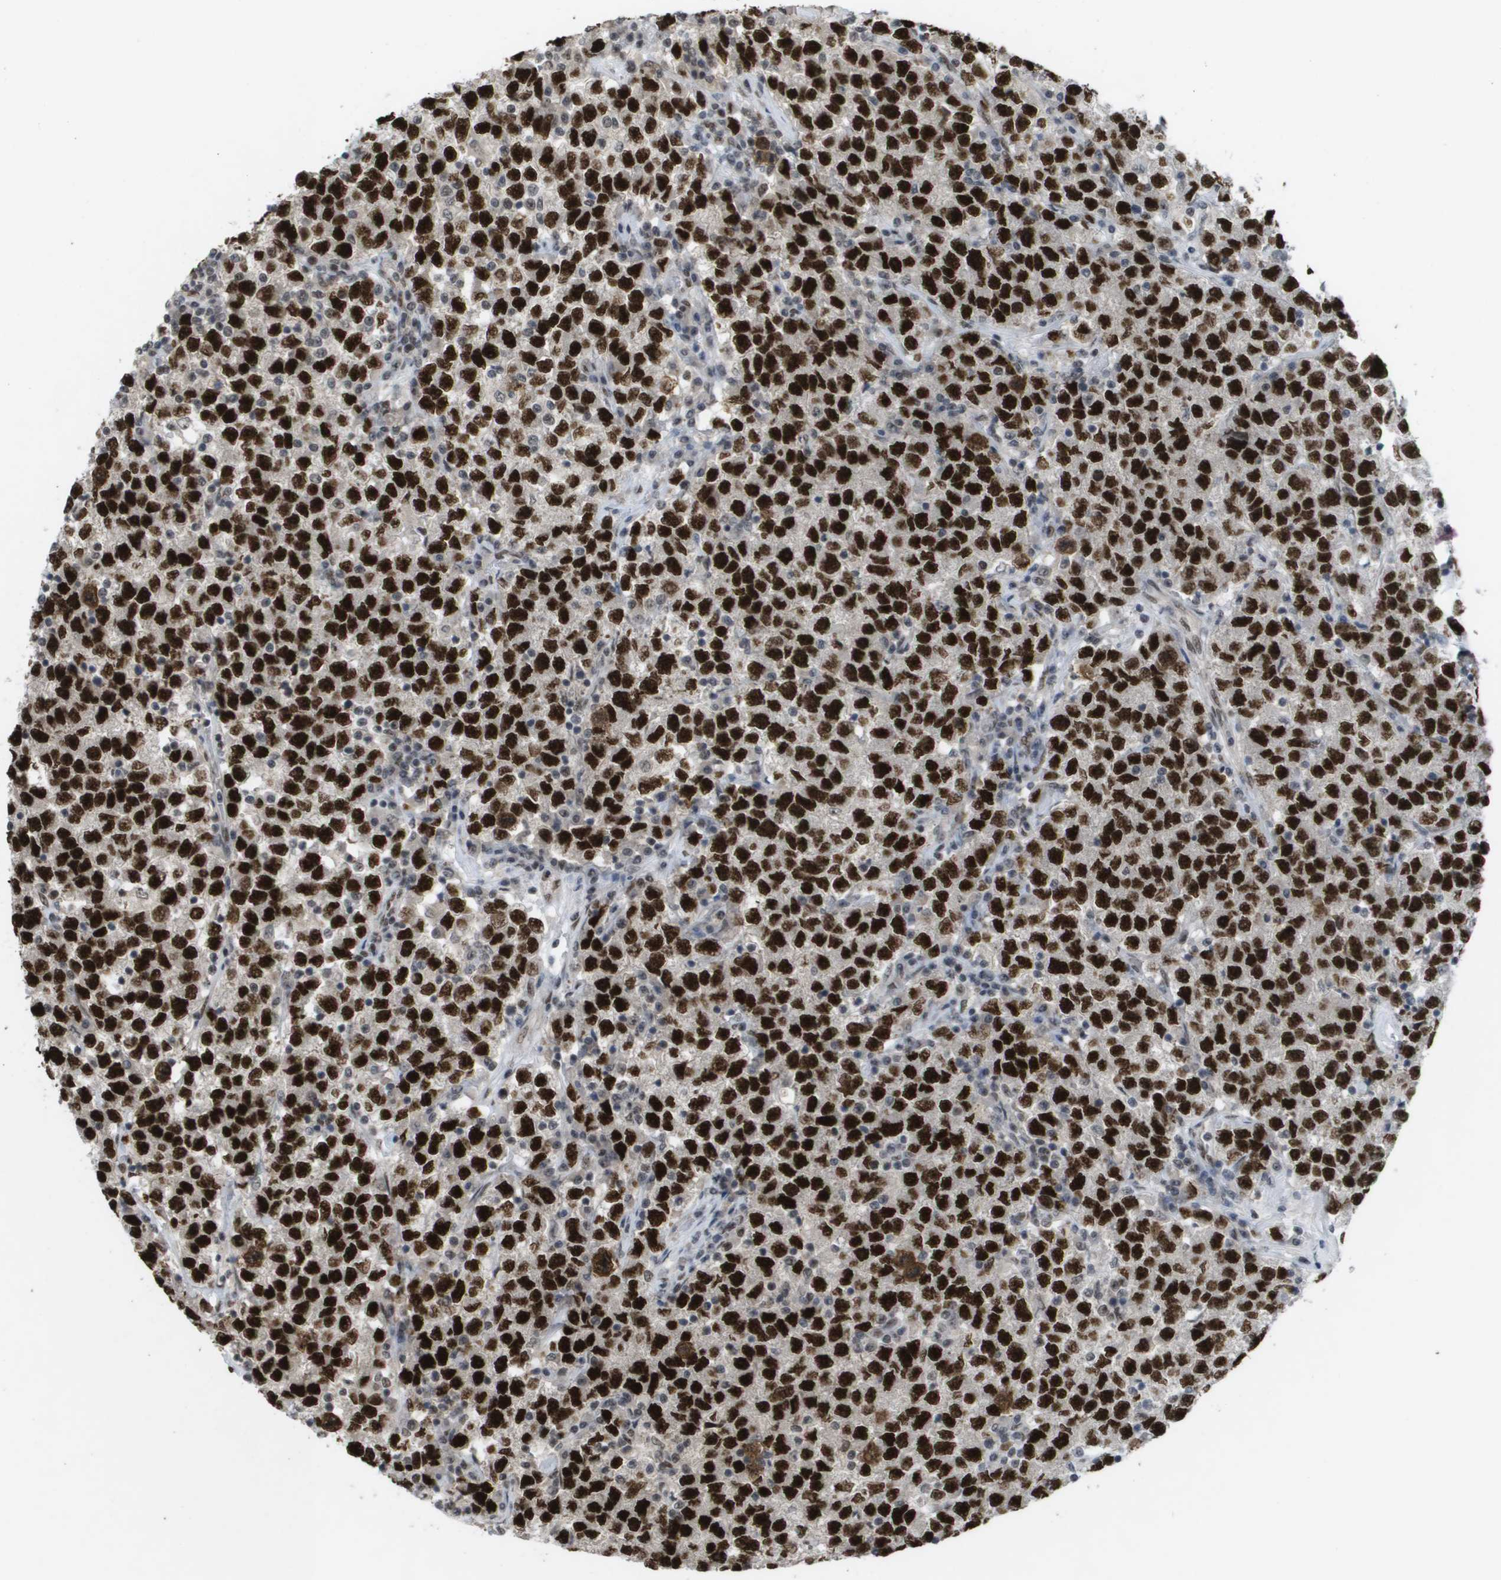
{"staining": {"intensity": "strong", "quantity": ">75%", "location": "nuclear"}, "tissue": "testis cancer", "cell_type": "Tumor cells", "image_type": "cancer", "snomed": [{"axis": "morphology", "description": "Seminoma, NOS"}, {"axis": "topography", "description": "Testis"}], "caption": "Immunohistochemical staining of testis seminoma reveals strong nuclear protein positivity in about >75% of tumor cells.", "gene": "CDT1", "patient": {"sex": "male", "age": 22}}